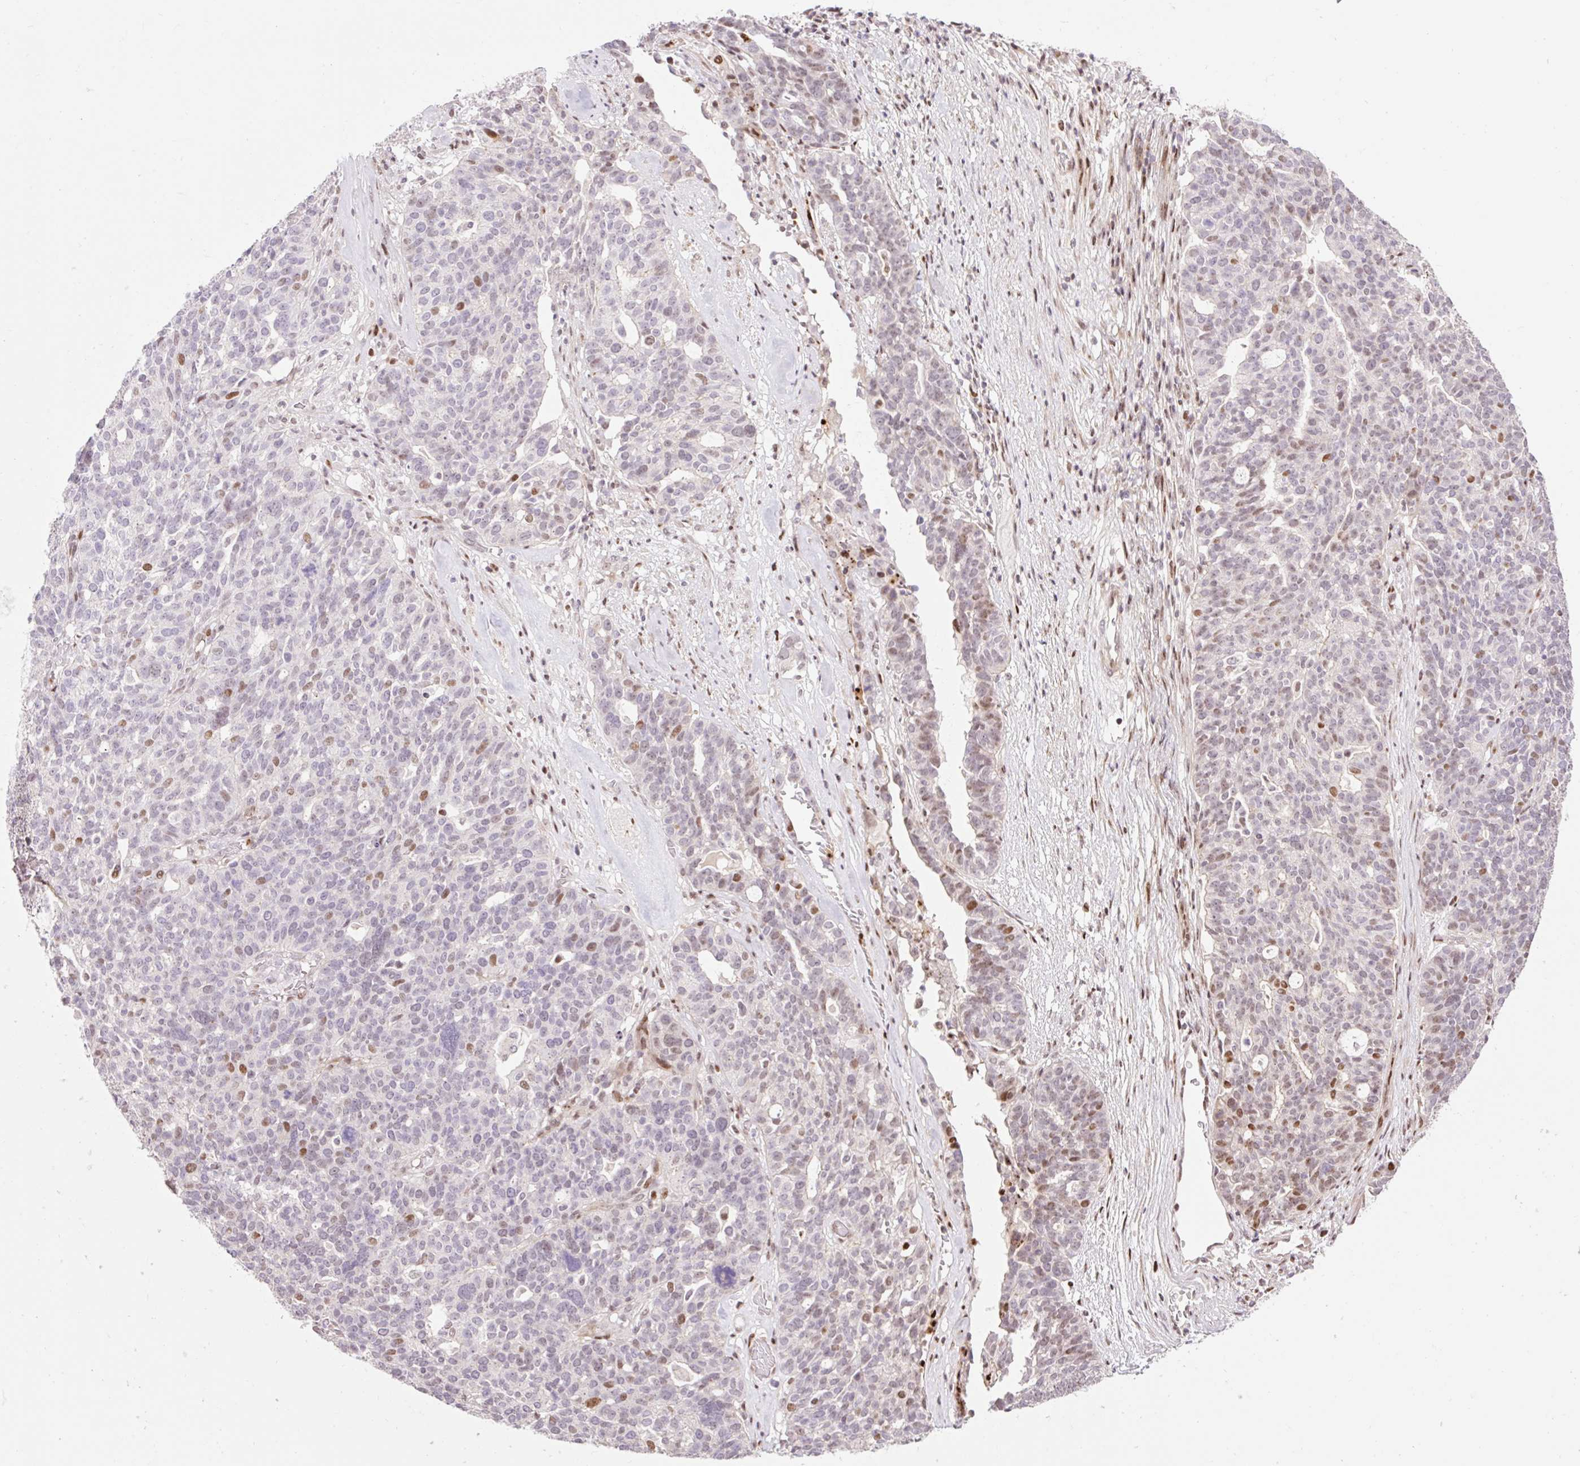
{"staining": {"intensity": "moderate", "quantity": "<25%", "location": "nuclear"}, "tissue": "ovarian cancer", "cell_type": "Tumor cells", "image_type": "cancer", "snomed": [{"axis": "morphology", "description": "Cystadenocarcinoma, serous, NOS"}, {"axis": "topography", "description": "Ovary"}], "caption": "Protein staining of ovarian cancer (serous cystadenocarcinoma) tissue displays moderate nuclear staining in approximately <25% of tumor cells.", "gene": "RIPPLY3", "patient": {"sex": "female", "age": 59}}